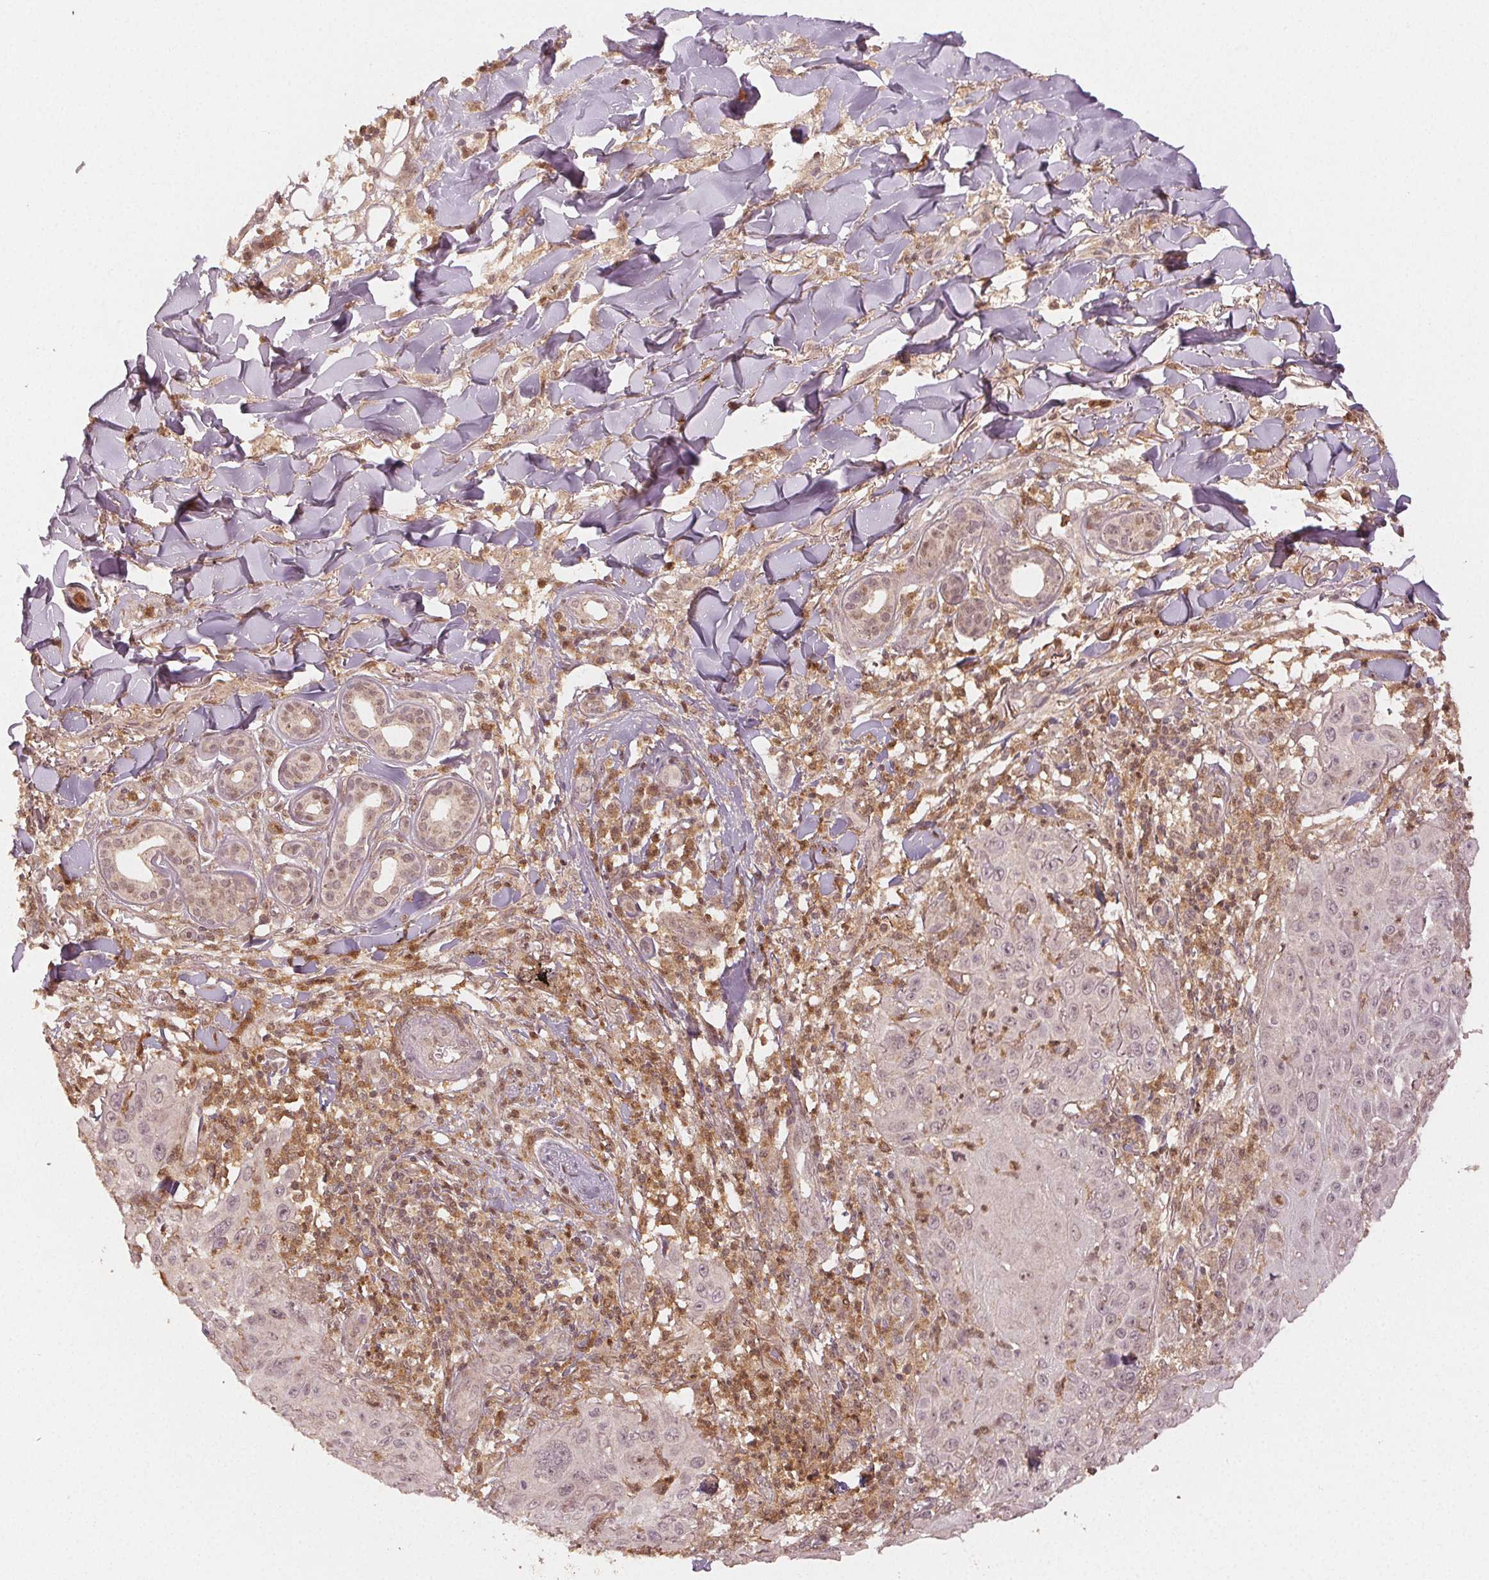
{"staining": {"intensity": "negative", "quantity": "none", "location": "none"}, "tissue": "skin cancer", "cell_type": "Tumor cells", "image_type": "cancer", "snomed": [{"axis": "morphology", "description": "Squamous cell carcinoma, NOS"}, {"axis": "topography", "description": "Skin"}], "caption": "There is no significant staining in tumor cells of skin cancer (squamous cell carcinoma).", "gene": "MAPK14", "patient": {"sex": "male", "age": 75}}